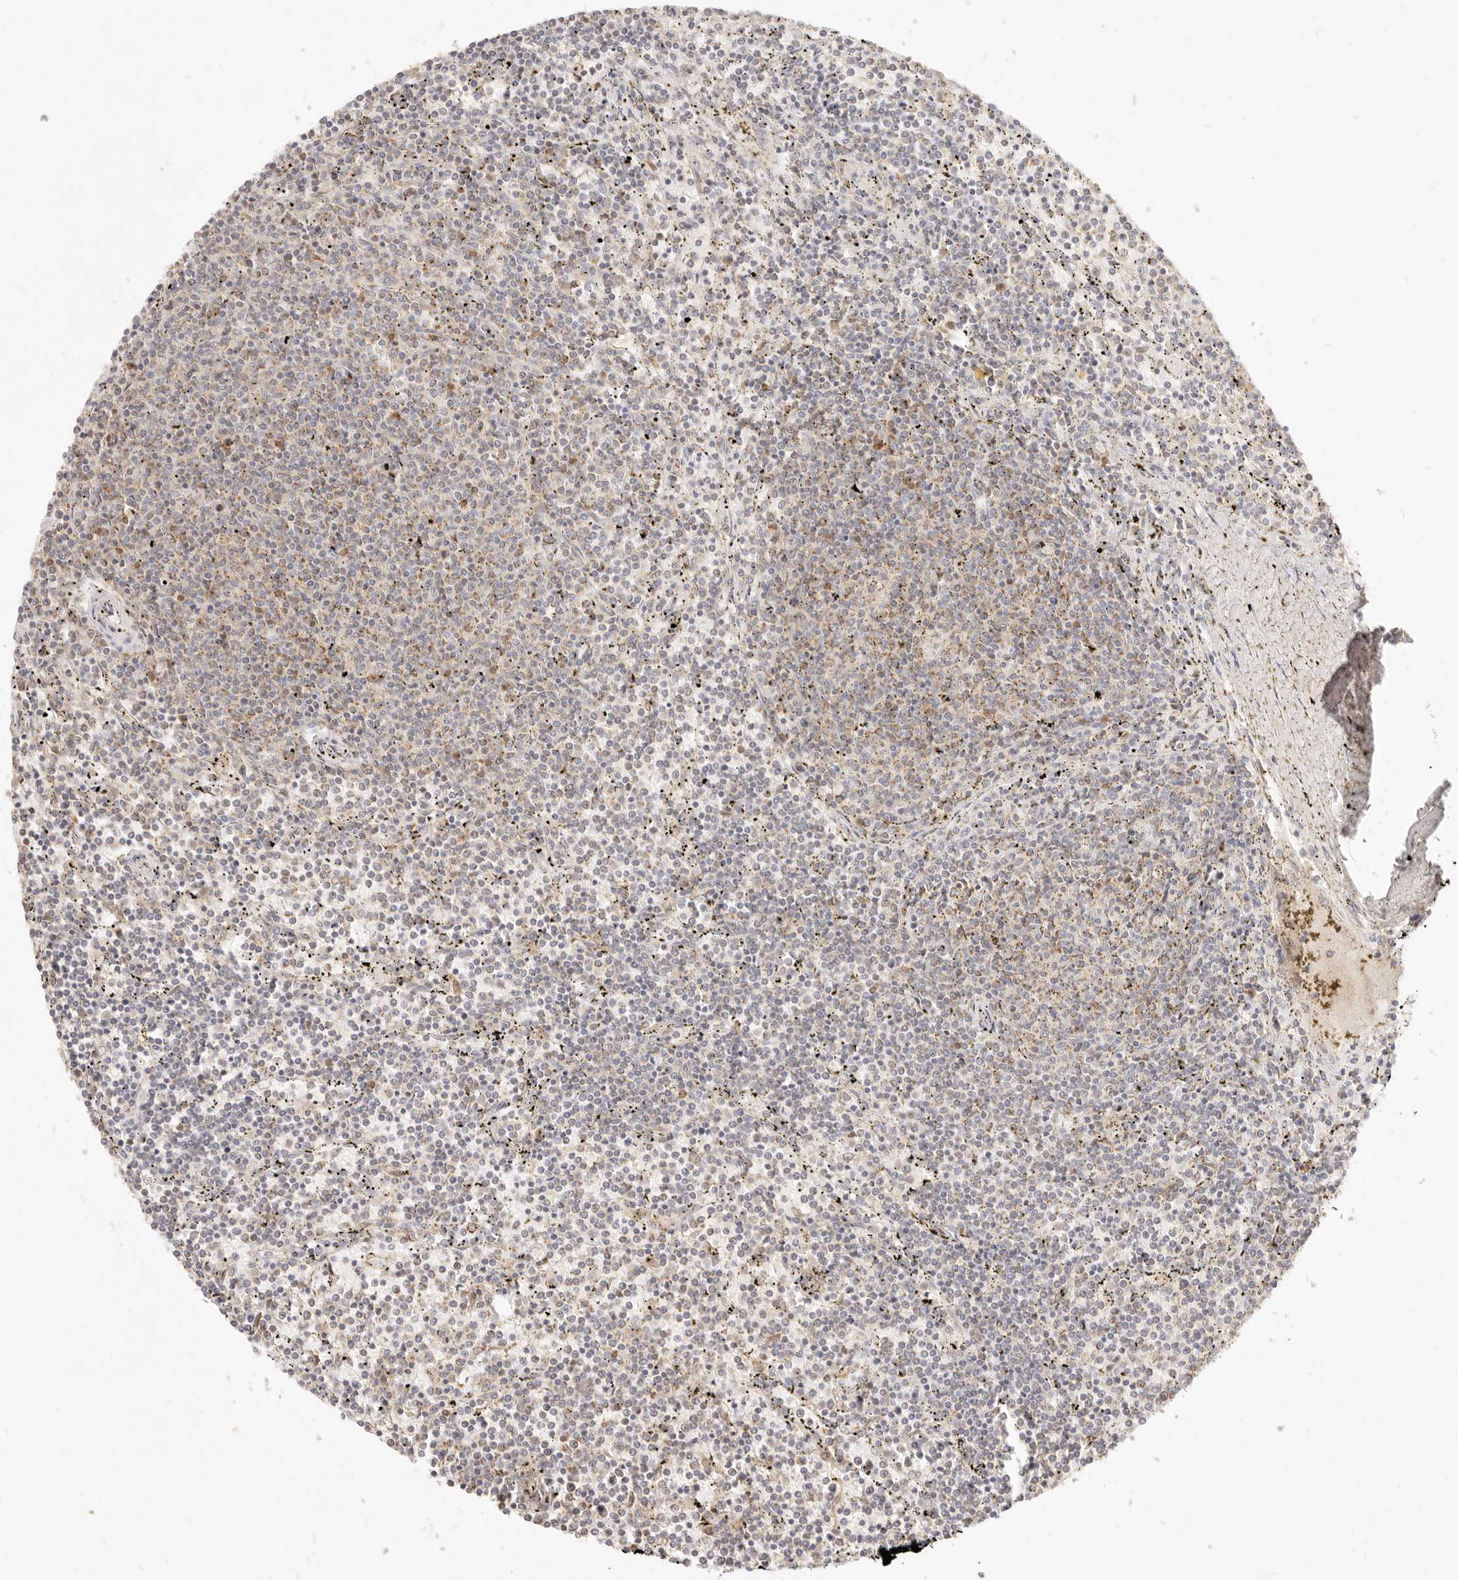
{"staining": {"intensity": "weak", "quantity": "<25%", "location": "cytoplasmic/membranous"}, "tissue": "lymphoma", "cell_type": "Tumor cells", "image_type": "cancer", "snomed": [{"axis": "morphology", "description": "Malignant lymphoma, non-Hodgkin's type, Low grade"}, {"axis": "topography", "description": "Spleen"}], "caption": "Immunohistochemistry (IHC) micrograph of human lymphoma stained for a protein (brown), which shows no expression in tumor cells.", "gene": "CPLANE2", "patient": {"sex": "female", "age": 50}}